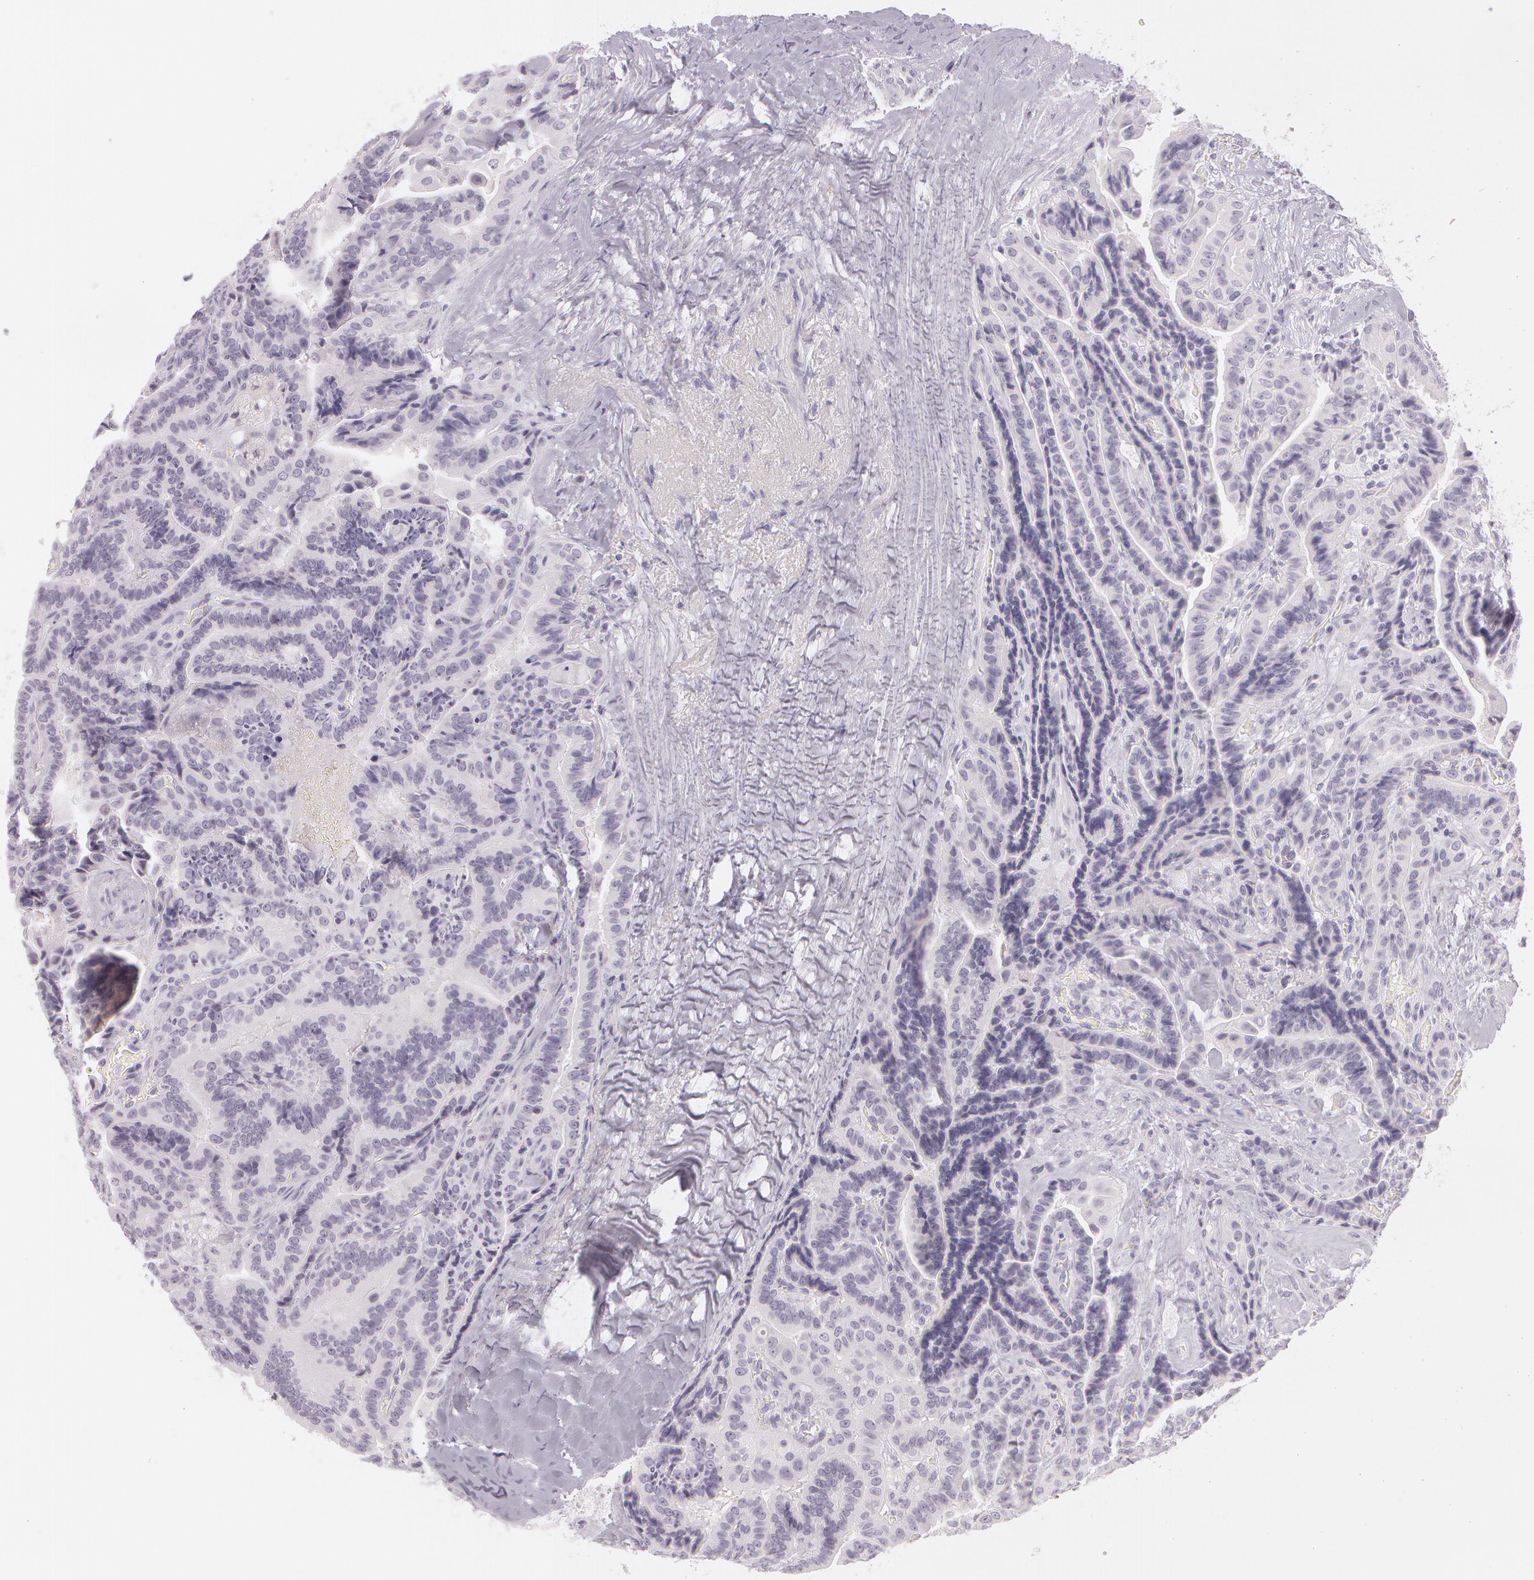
{"staining": {"intensity": "negative", "quantity": "none", "location": "none"}, "tissue": "thyroid cancer", "cell_type": "Tumor cells", "image_type": "cancer", "snomed": [{"axis": "morphology", "description": "Papillary adenocarcinoma, NOS"}, {"axis": "topography", "description": "Thyroid gland"}], "caption": "This micrograph is of thyroid papillary adenocarcinoma stained with immunohistochemistry (IHC) to label a protein in brown with the nuclei are counter-stained blue. There is no expression in tumor cells.", "gene": "OTC", "patient": {"sex": "male", "age": 87}}